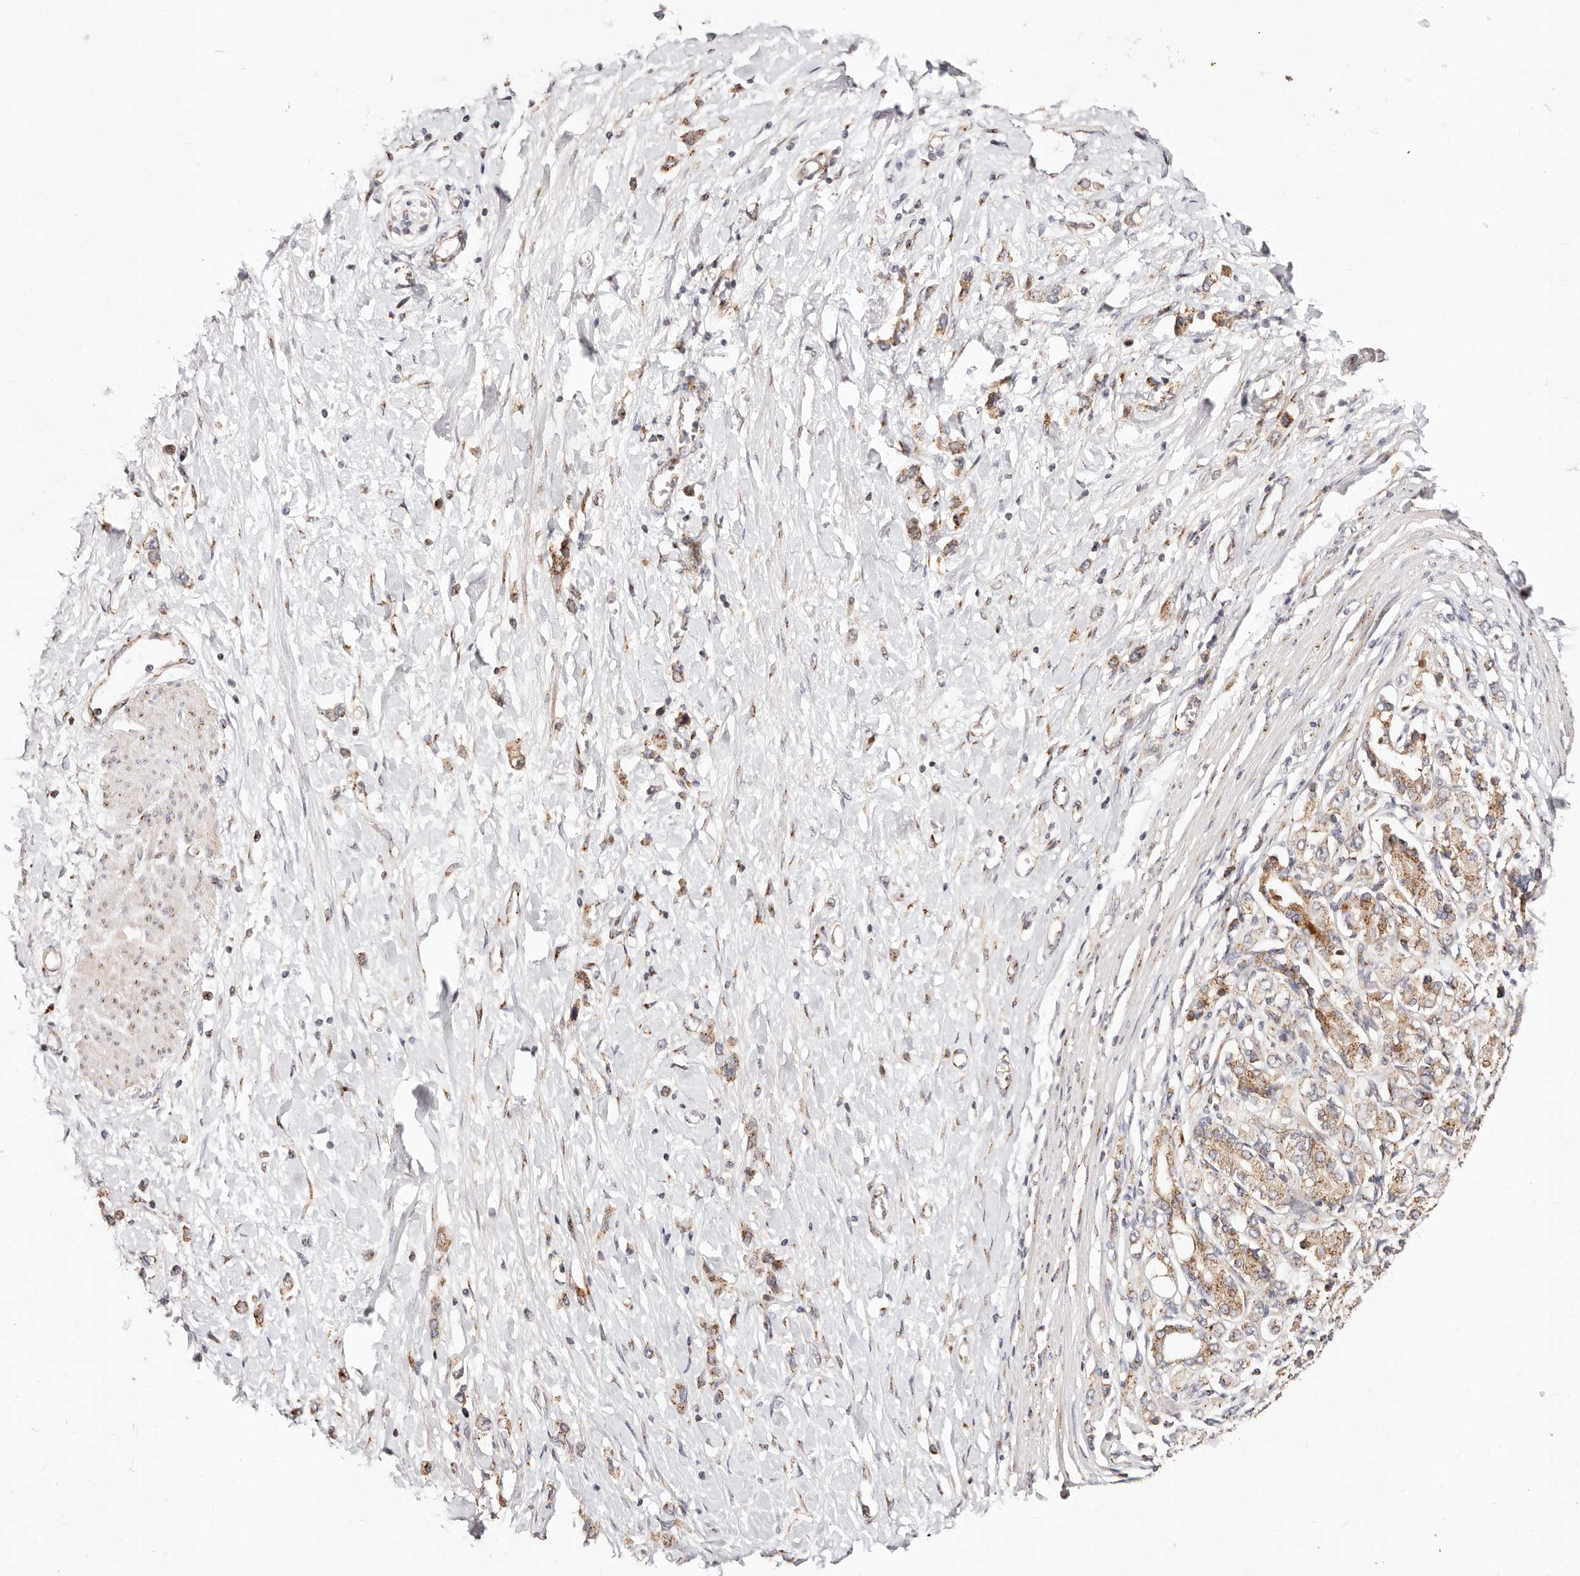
{"staining": {"intensity": "weak", "quantity": ">75%", "location": "cytoplasmic/membranous"}, "tissue": "stomach cancer", "cell_type": "Tumor cells", "image_type": "cancer", "snomed": [{"axis": "morphology", "description": "Adenocarcinoma, NOS"}, {"axis": "topography", "description": "Stomach"}], "caption": "Weak cytoplasmic/membranous expression is seen in approximately >75% of tumor cells in adenocarcinoma (stomach). Using DAB (3,3'-diaminobenzidine) (brown) and hematoxylin (blue) stains, captured at high magnification using brightfield microscopy.", "gene": "MAPK6", "patient": {"sex": "female", "age": 65}}